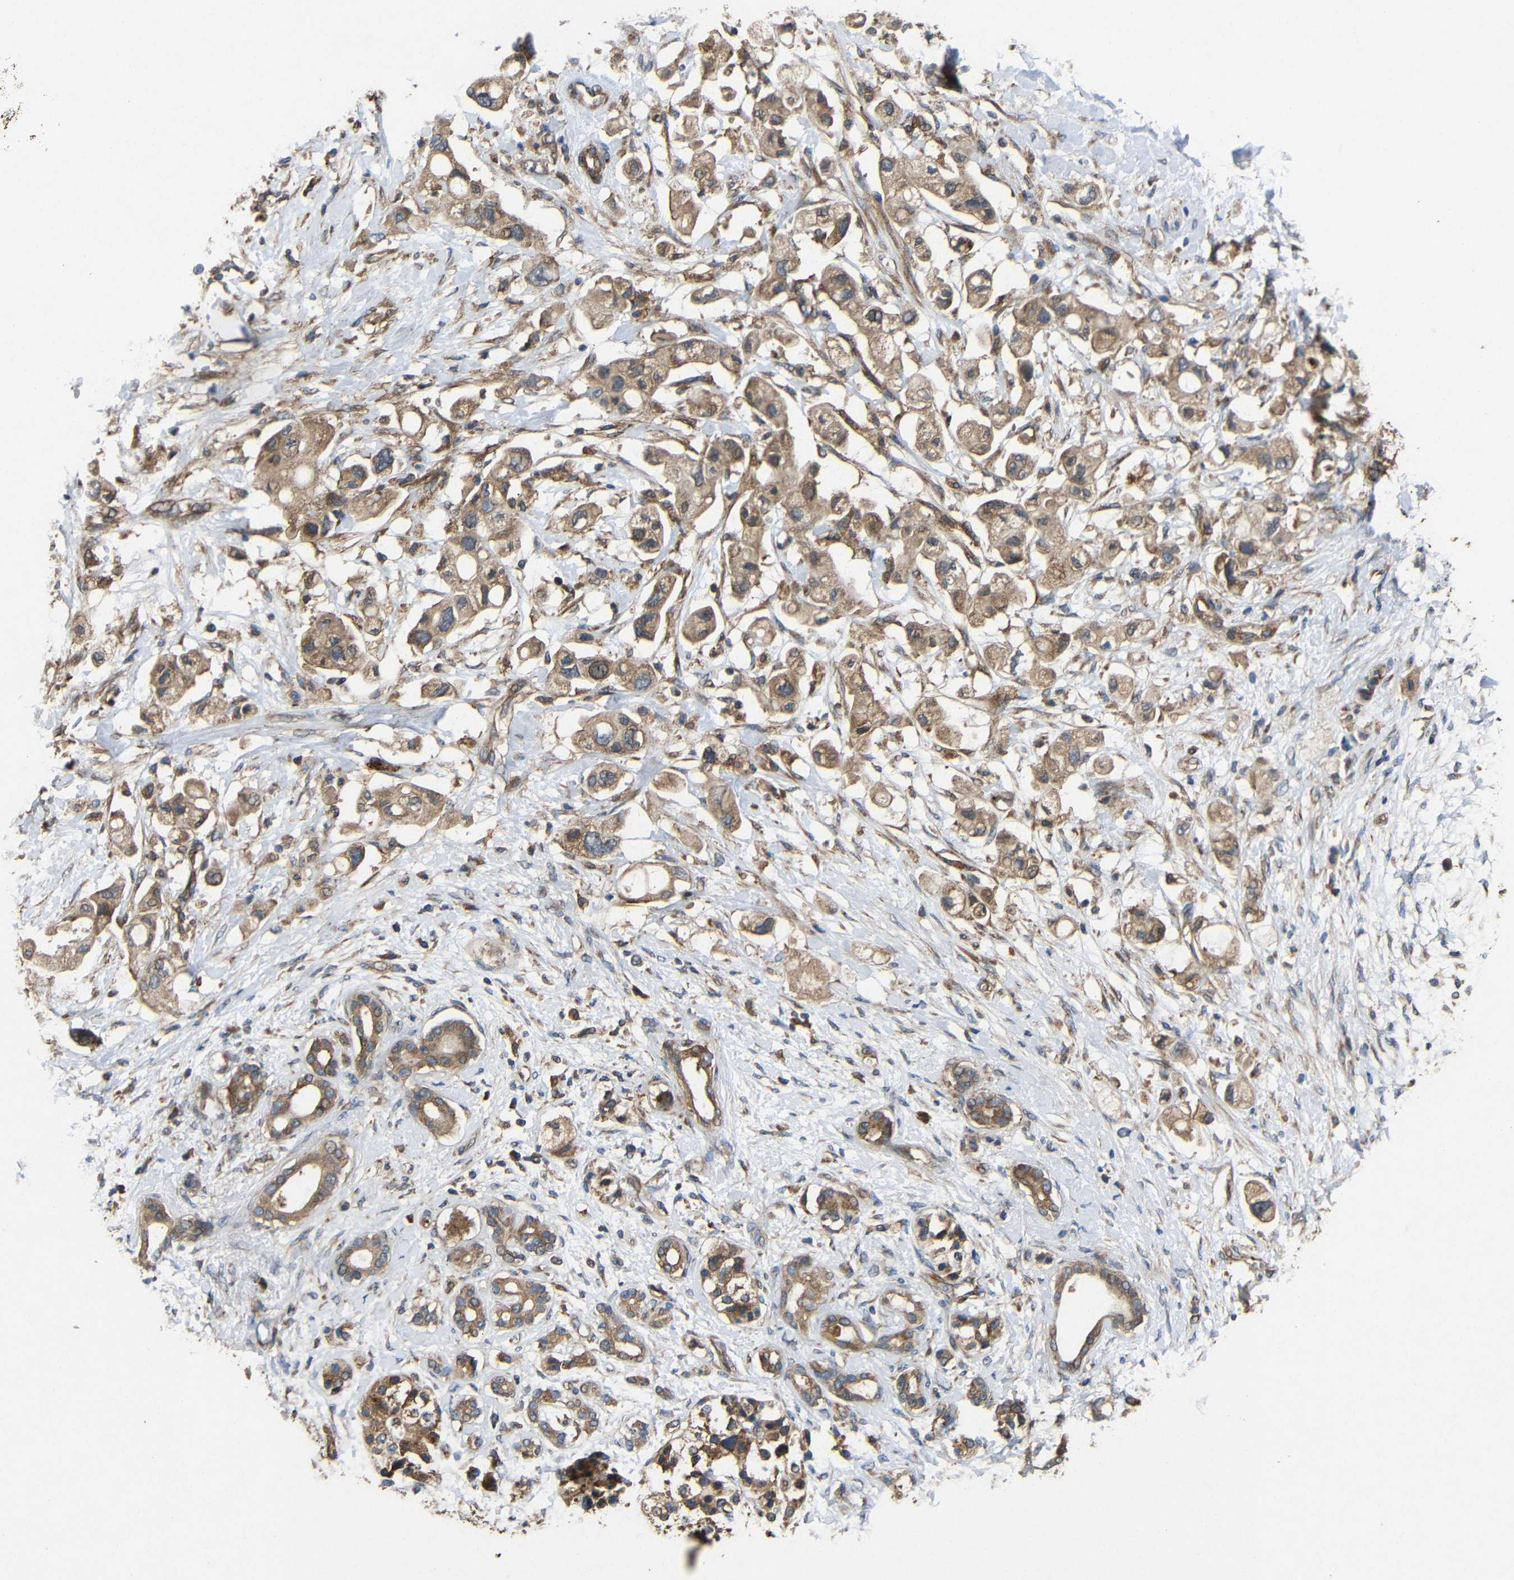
{"staining": {"intensity": "moderate", "quantity": ">75%", "location": "cytoplasmic/membranous"}, "tissue": "pancreatic cancer", "cell_type": "Tumor cells", "image_type": "cancer", "snomed": [{"axis": "morphology", "description": "Adenocarcinoma, NOS"}, {"axis": "topography", "description": "Pancreas"}], "caption": "An immunohistochemistry histopathology image of tumor tissue is shown. Protein staining in brown shows moderate cytoplasmic/membranous positivity in pancreatic cancer within tumor cells. Using DAB (3,3'-diaminobenzidine) (brown) and hematoxylin (blue) stains, captured at high magnification using brightfield microscopy.", "gene": "EIF2S1", "patient": {"sex": "female", "age": 56}}